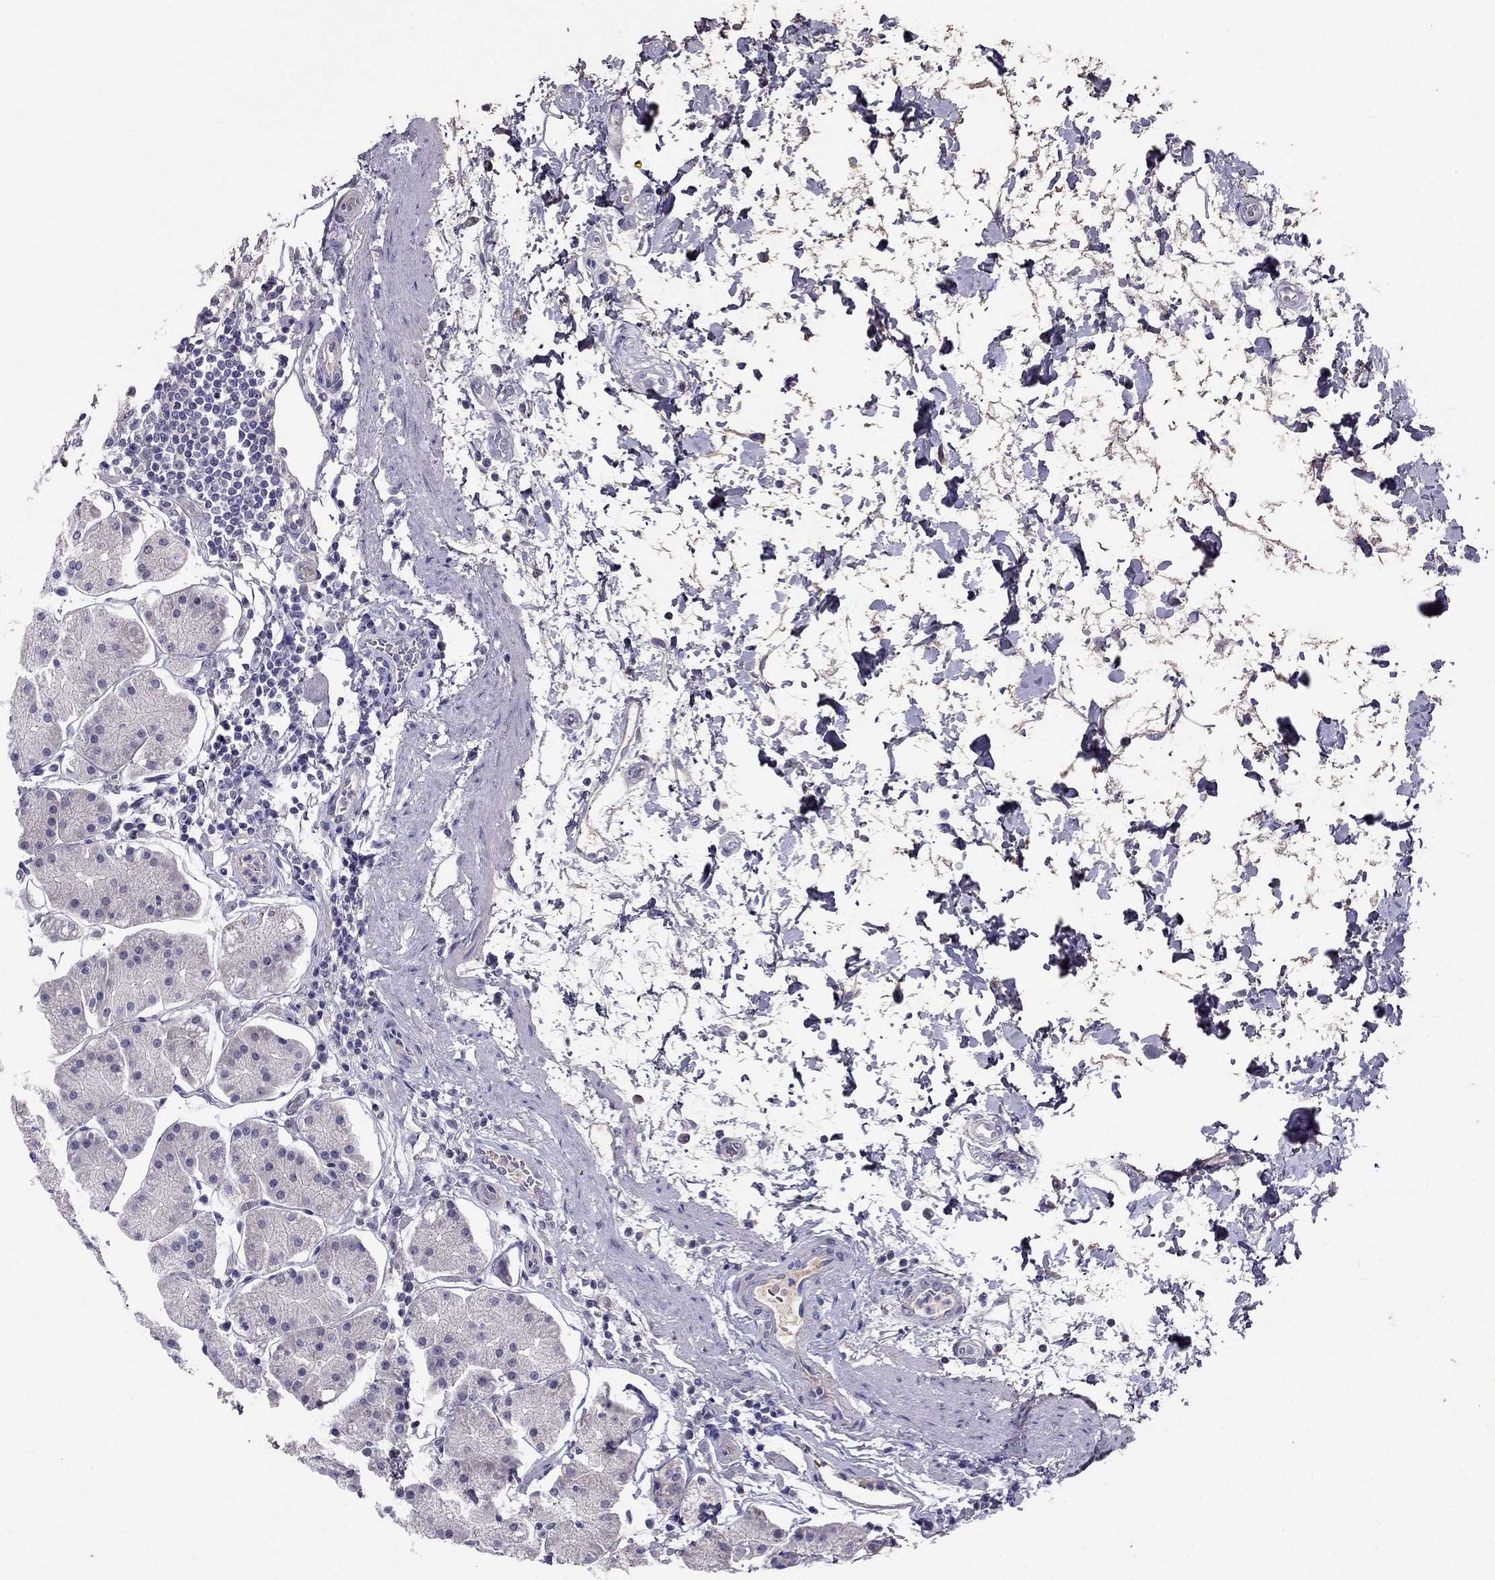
{"staining": {"intensity": "moderate", "quantity": "<25%", "location": "cytoplasmic/membranous"}, "tissue": "stomach", "cell_type": "Glandular cells", "image_type": "normal", "snomed": [{"axis": "morphology", "description": "Normal tissue, NOS"}, {"axis": "topography", "description": "Stomach"}], "caption": "A photomicrograph of stomach stained for a protein exhibits moderate cytoplasmic/membranous brown staining in glandular cells.", "gene": "TBC1D21", "patient": {"sex": "male", "age": 54}}